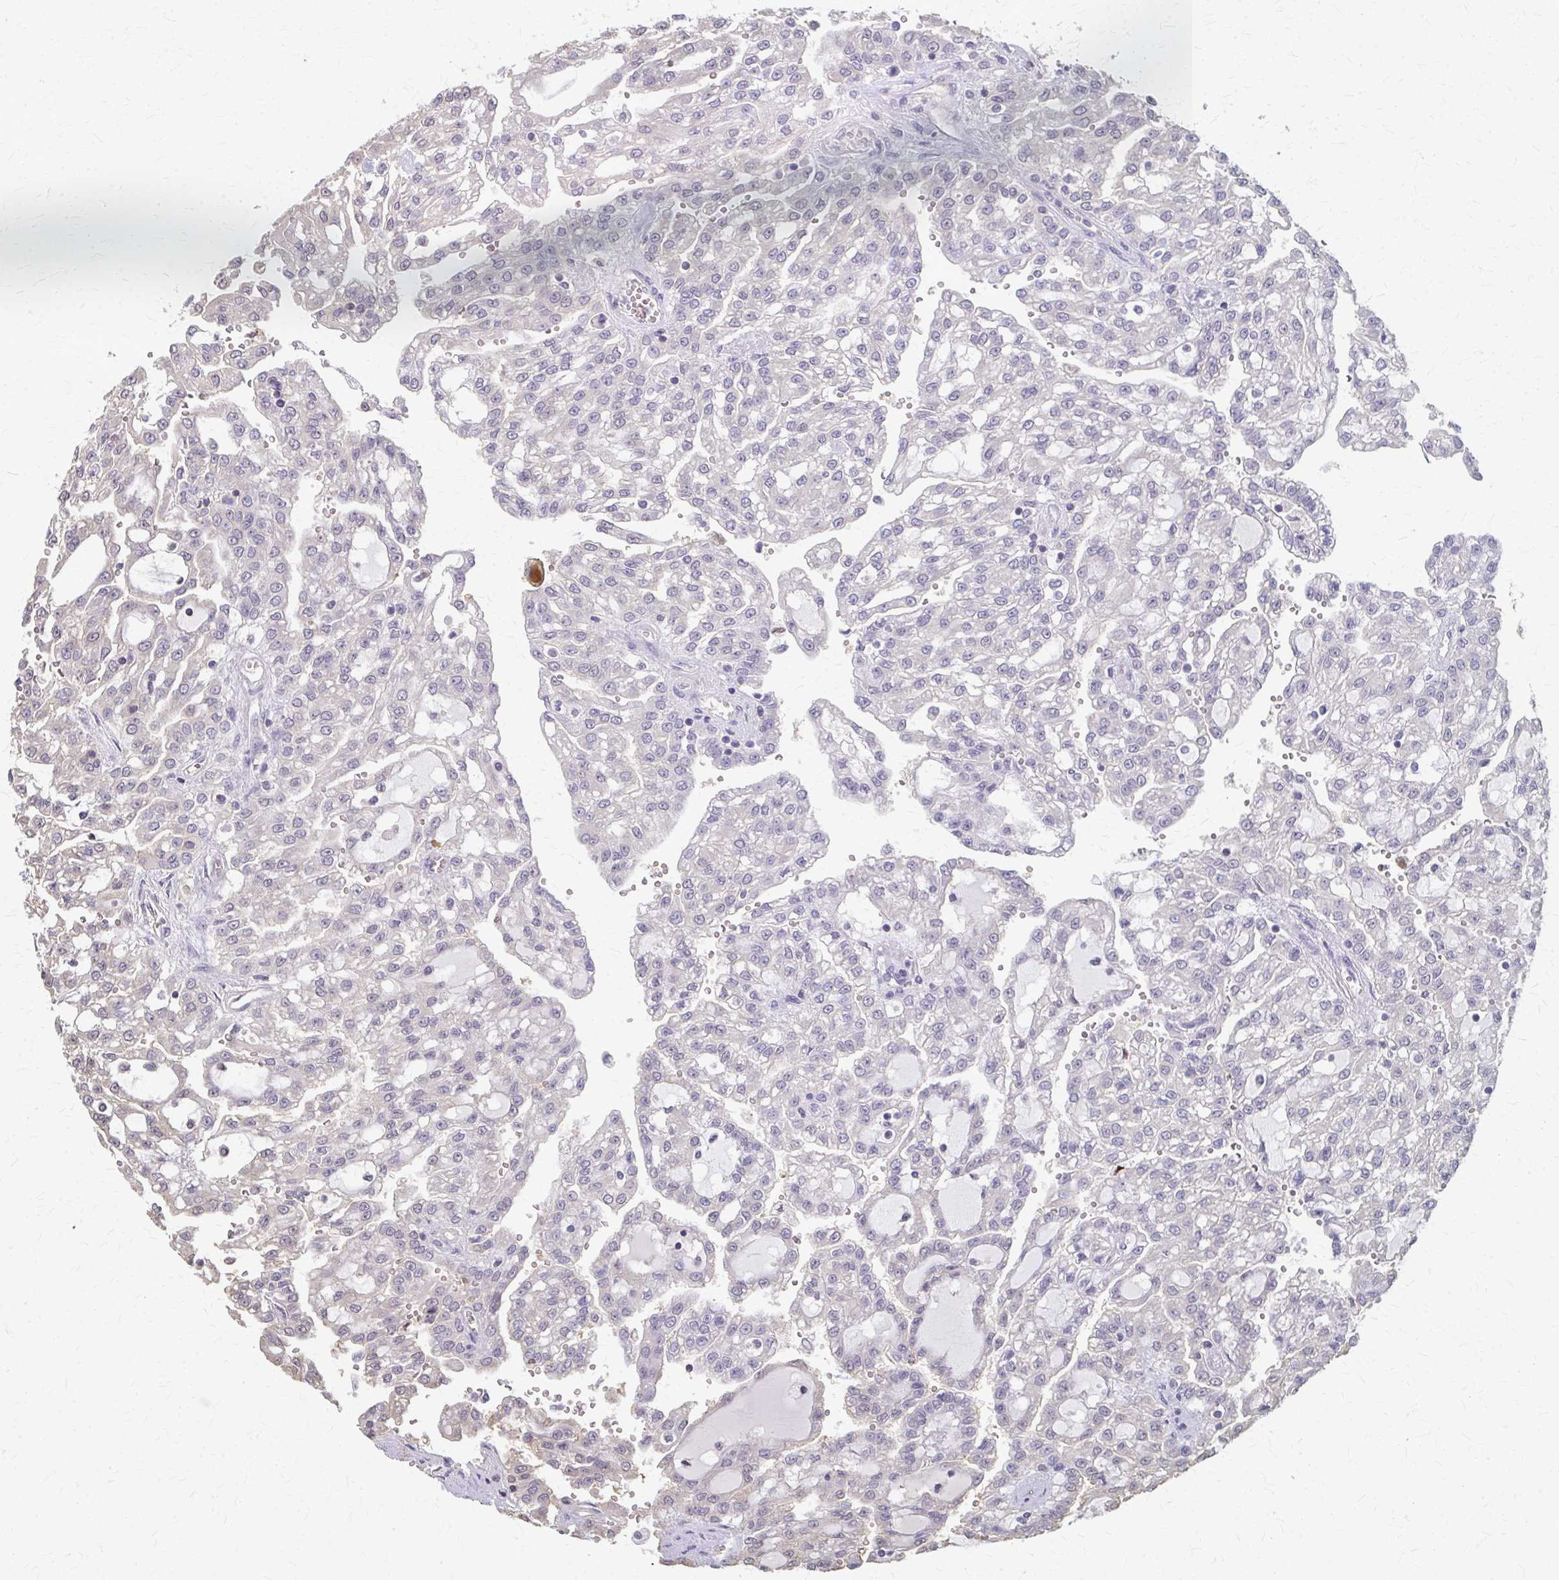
{"staining": {"intensity": "negative", "quantity": "none", "location": "none"}, "tissue": "renal cancer", "cell_type": "Tumor cells", "image_type": "cancer", "snomed": [{"axis": "morphology", "description": "Adenocarcinoma, NOS"}, {"axis": "topography", "description": "Kidney"}], "caption": "IHC histopathology image of neoplastic tissue: adenocarcinoma (renal) stained with DAB demonstrates no significant protein positivity in tumor cells.", "gene": "RABGAP1L", "patient": {"sex": "male", "age": 63}}